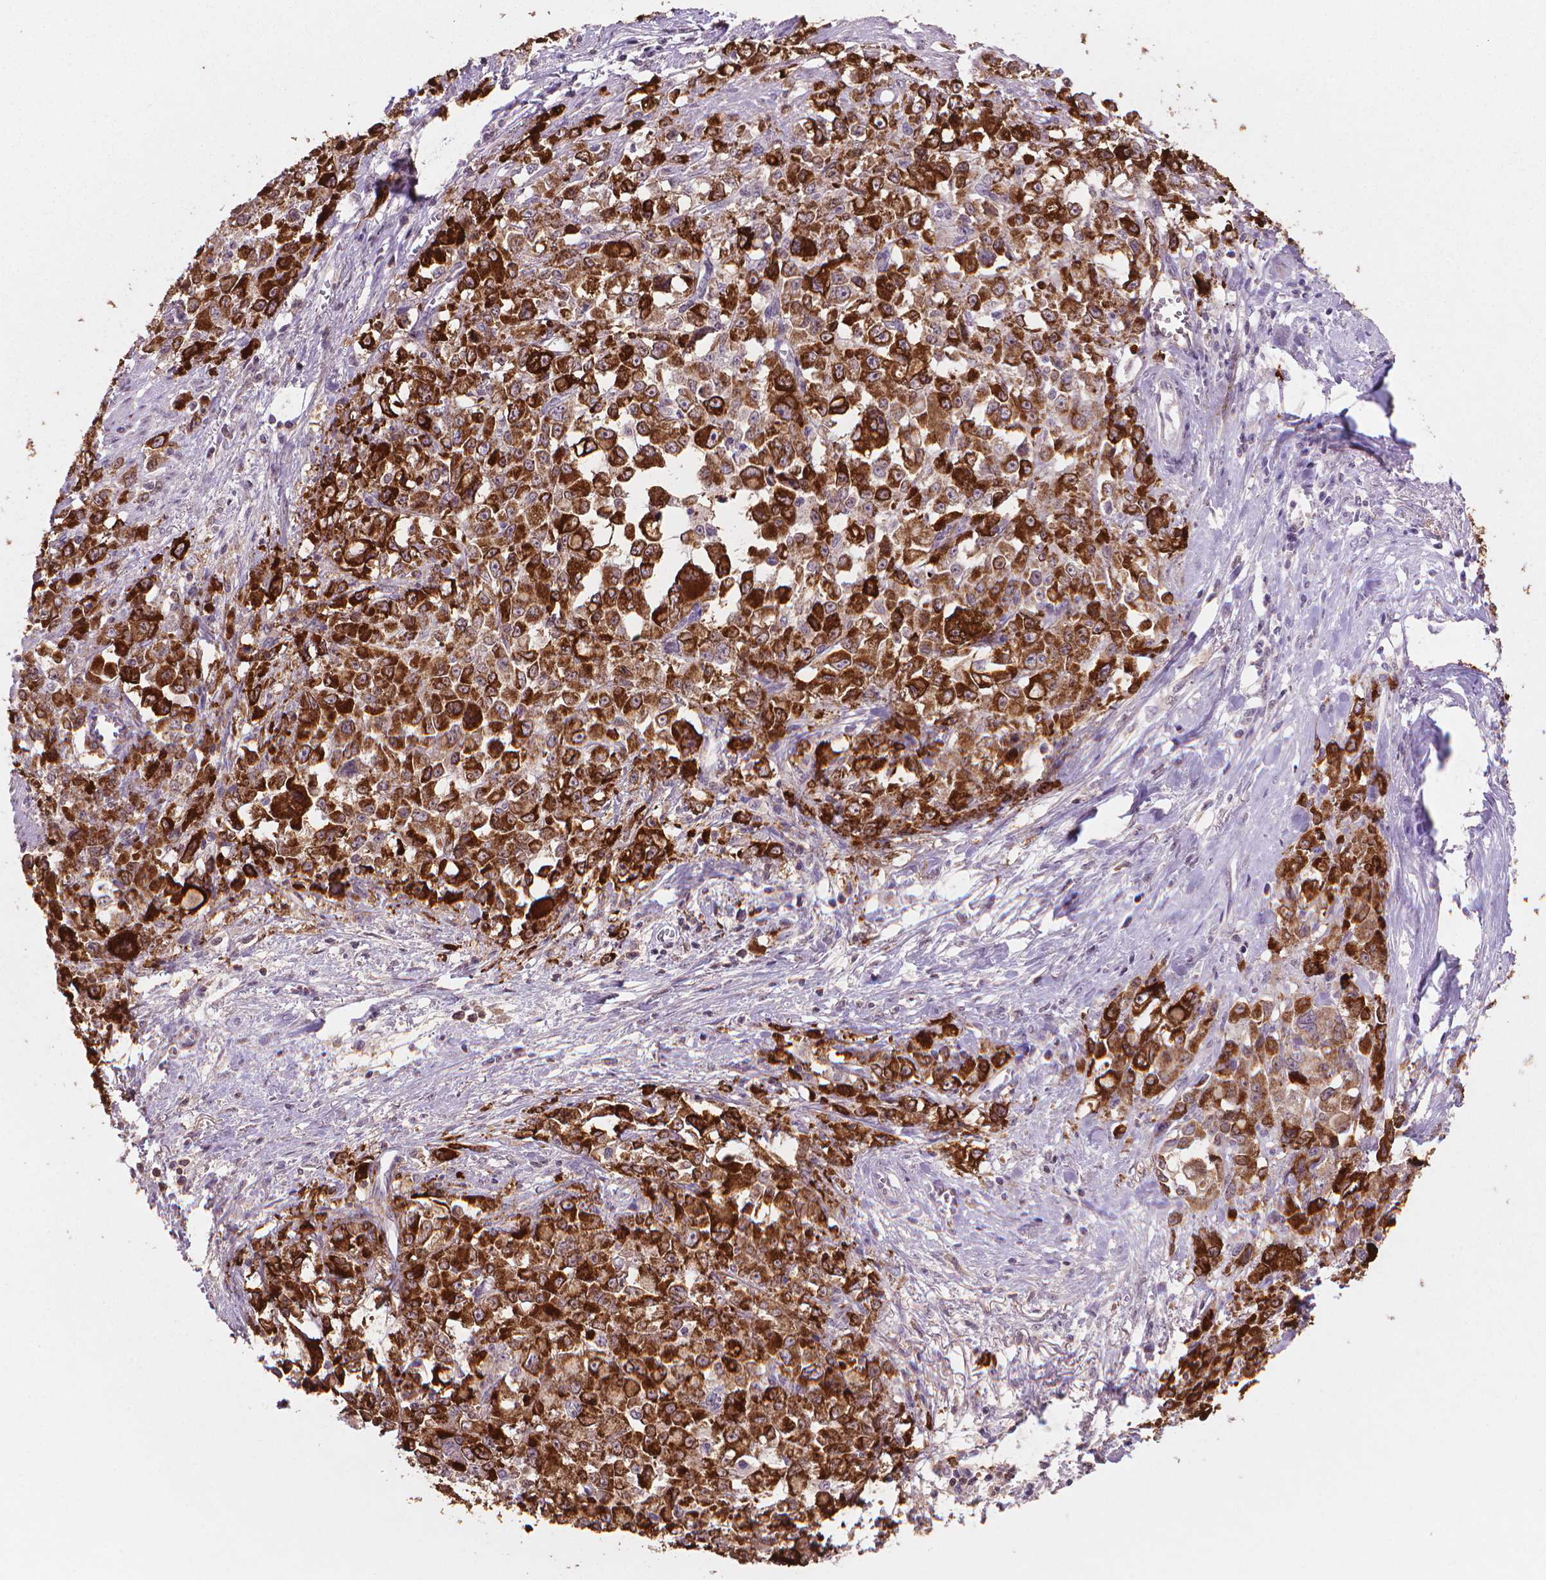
{"staining": {"intensity": "strong", "quantity": ">75%", "location": "cytoplasmic/membranous"}, "tissue": "stomach cancer", "cell_type": "Tumor cells", "image_type": "cancer", "snomed": [{"axis": "morphology", "description": "Adenocarcinoma, NOS"}, {"axis": "topography", "description": "Stomach"}], "caption": "The image displays staining of stomach adenocarcinoma, revealing strong cytoplasmic/membranous protein staining (brown color) within tumor cells. The protein of interest is shown in brown color, while the nuclei are stained blue.", "gene": "MUC1", "patient": {"sex": "female", "age": 76}}